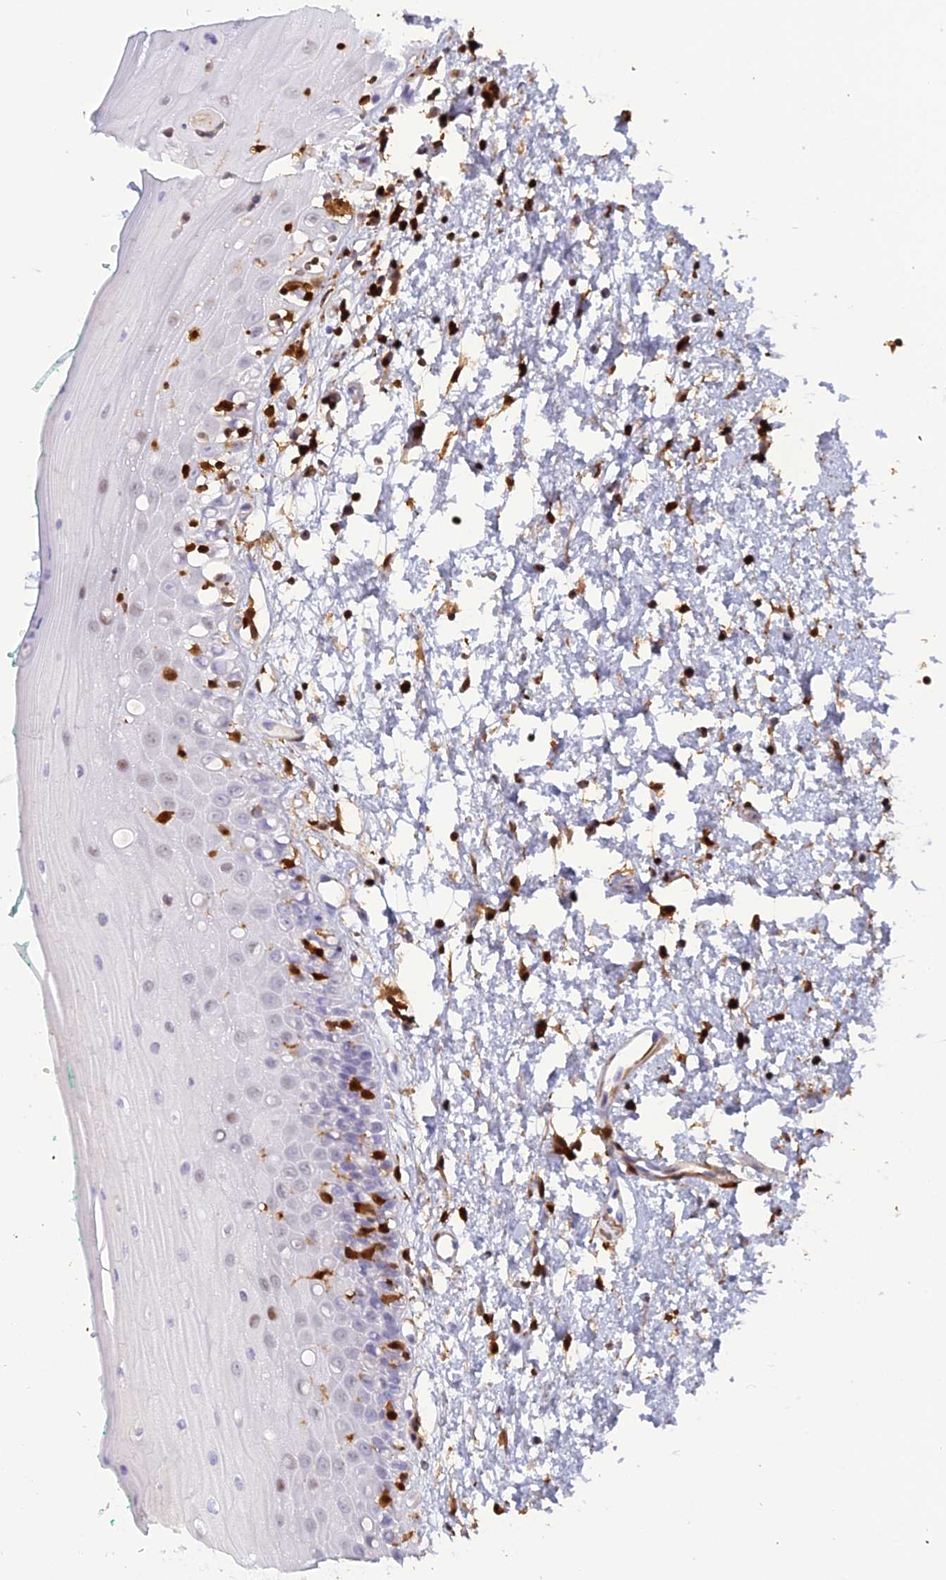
{"staining": {"intensity": "negative", "quantity": "none", "location": "none"}, "tissue": "oral mucosa", "cell_type": "Squamous epithelial cells", "image_type": "normal", "snomed": [{"axis": "morphology", "description": "Normal tissue, NOS"}, {"axis": "topography", "description": "Oral tissue"}], "caption": "This is an immunohistochemistry (IHC) image of unremarkable oral mucosa. There is no expression in squamous epithelial cells.", "gene": "PGBD4", "patient": {"sex": "female", "age": 70}}